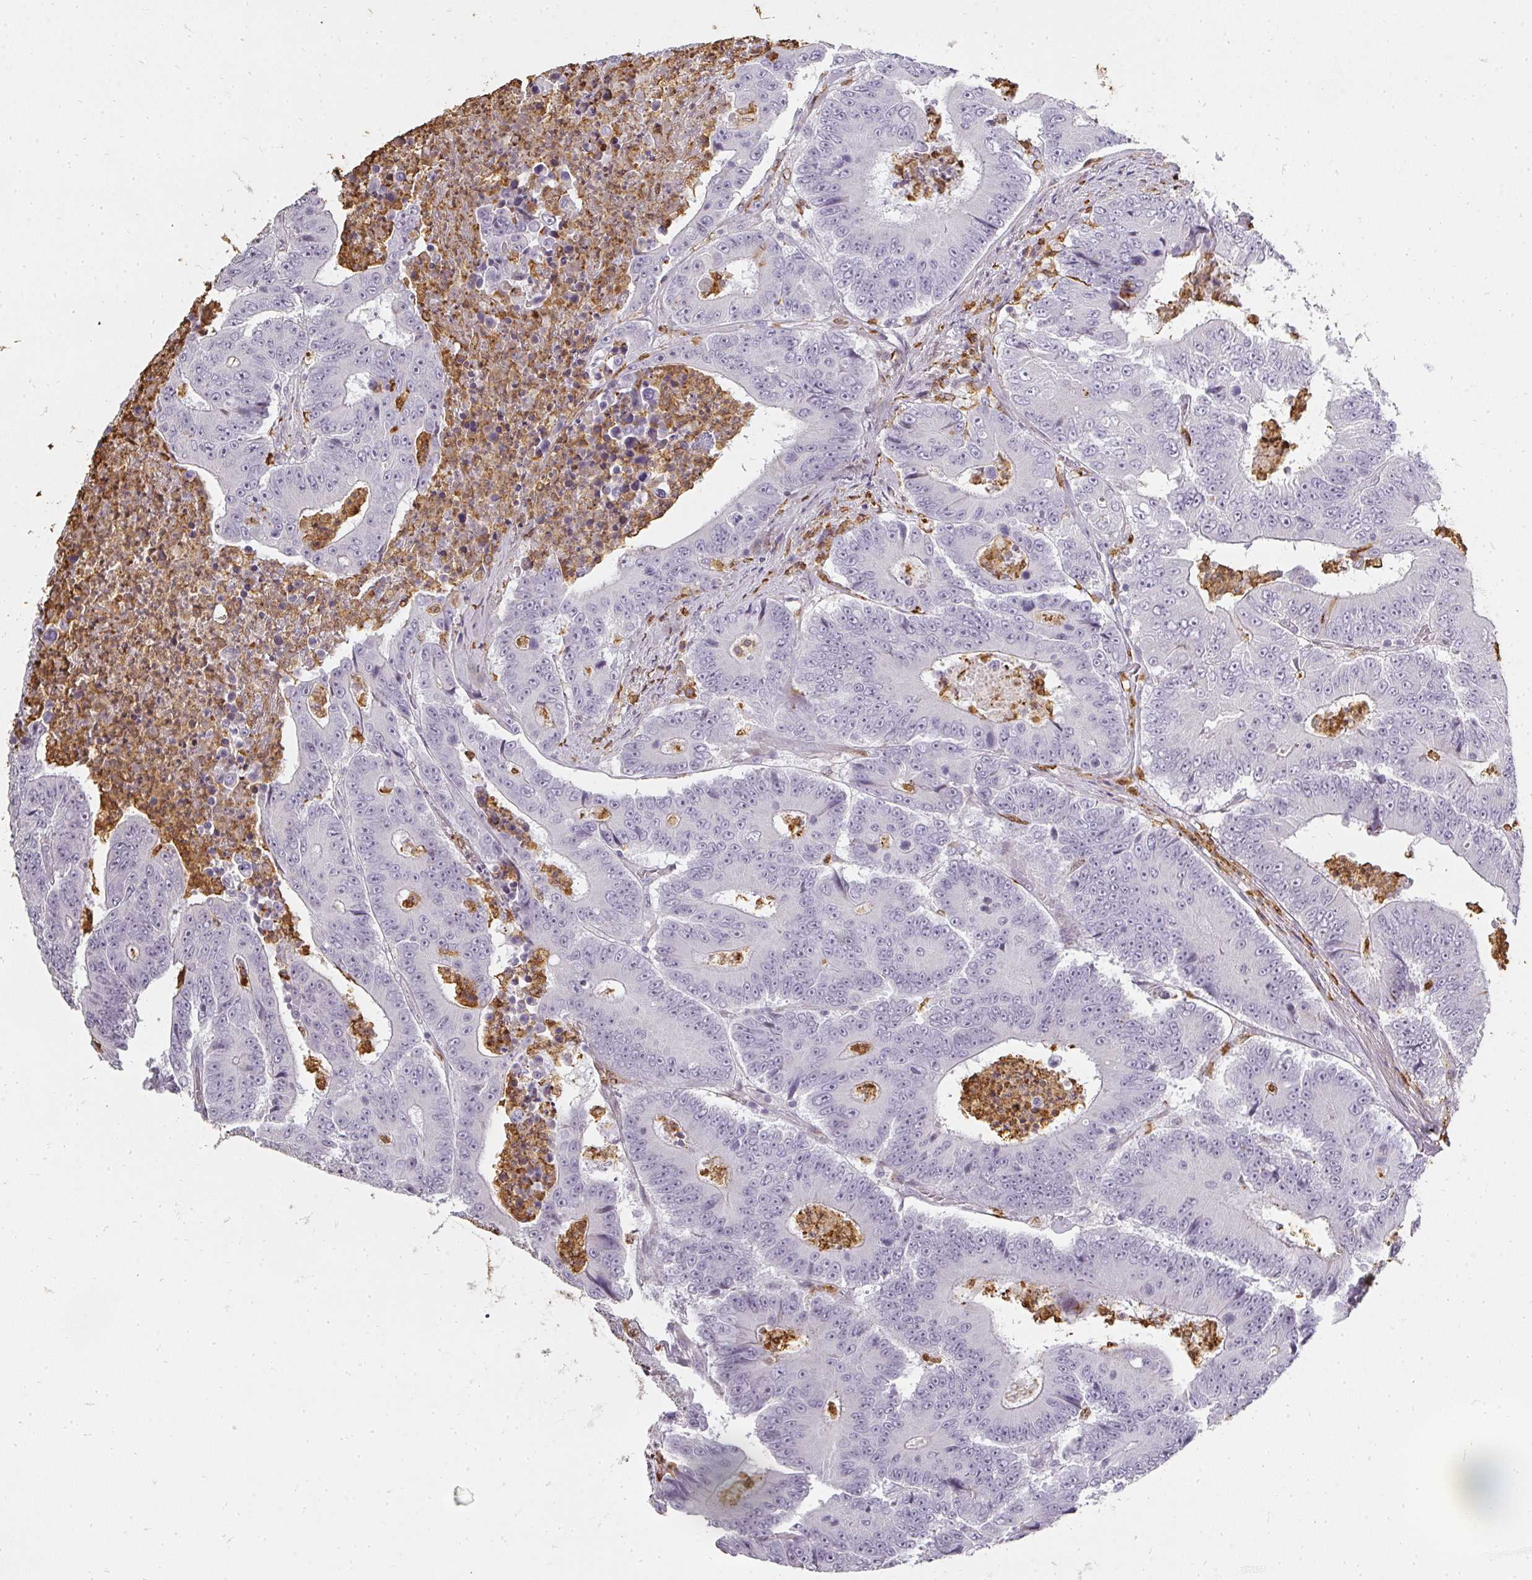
{"staining": {"intensity": "negative", "quantity": "none", "location": "none"}, "tissue": "colorectal cancer", "cell_type": "Tumor cells", "image_type": "cancer", "snomed": [{"axis": "morphology", "description": "Adenocarcinoma, NOS"}, {"axis": "topography", "description": "Colon"}], "caption": "The histopathology image exhibits no staining of tumor cells in colorectal adenocarcinoma. The staining is performed using DAB (3,3'-diaminobenzidine) brown chromogen with nuclei counter-stained in using hematoxylin.", "gene": "BIK", "patient": {"sex": "male", "age": 83}}